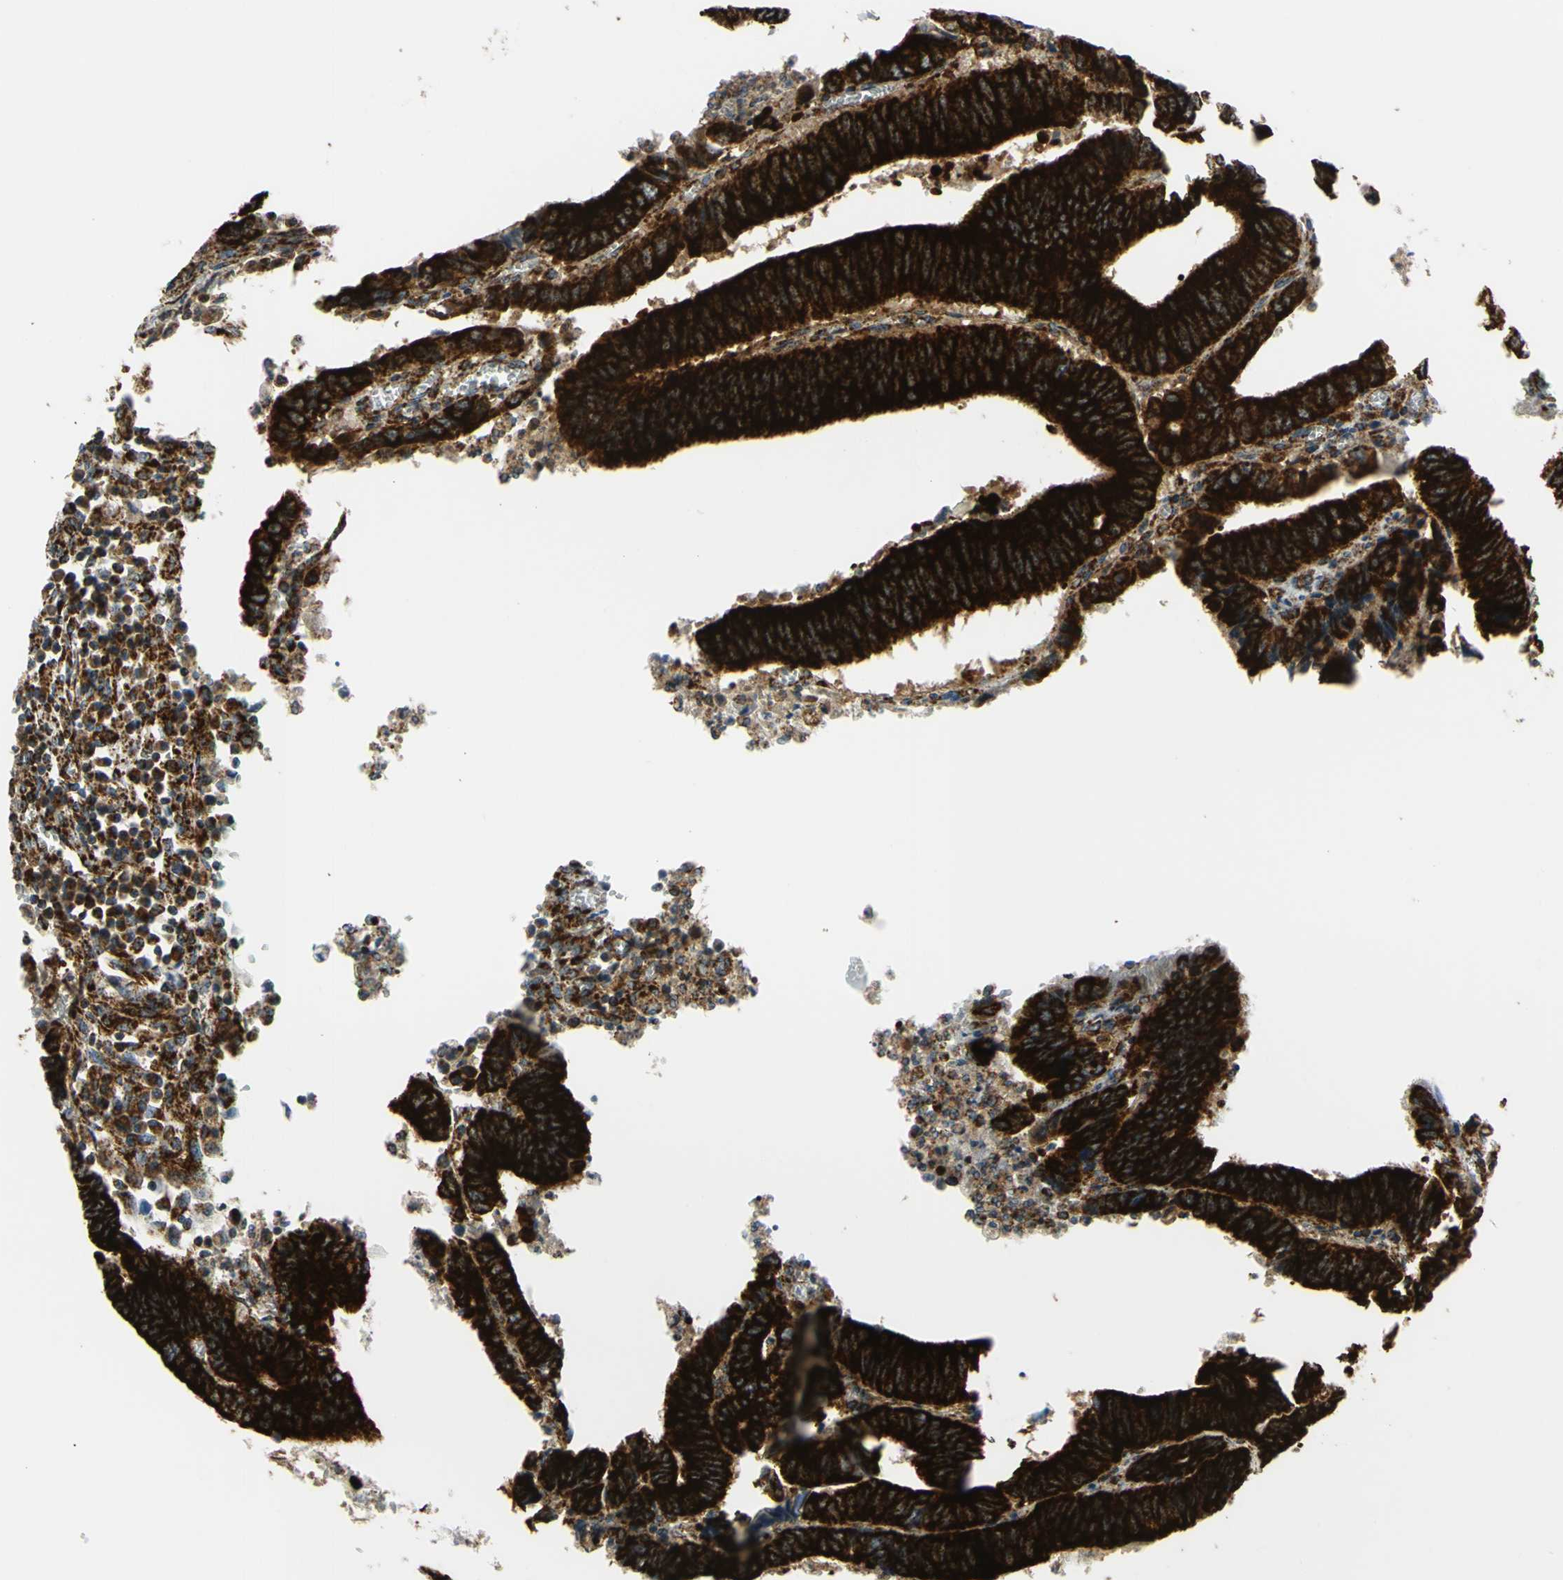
{"staining": {"intensity": "strong", "quantity": ">75%", "location": "cytoplasmic/membranous"}, "tissue": "colorectal cancer", "cell_type": "Tumor cells", "image_type": "cancer", "snomed": [{"axis": "morphology", "description": "Adenocarcinoma, NOS"}, {"axis": "topography", "description": "Colon"}], "caption": "Adenocarcinoma (colorectal) stained for a protein exhibits strong cytoplasmic/membranous positivity in tumor cells. The staining was performed using DAB (3,3'-diaminobenzidine) to visualize the protein expression in brown, while the nuclei were stained in blue with hematoxylin (Magnification: 20x).", "gene": "MAVS", "patient": {"sex": "male", "age": 72}}